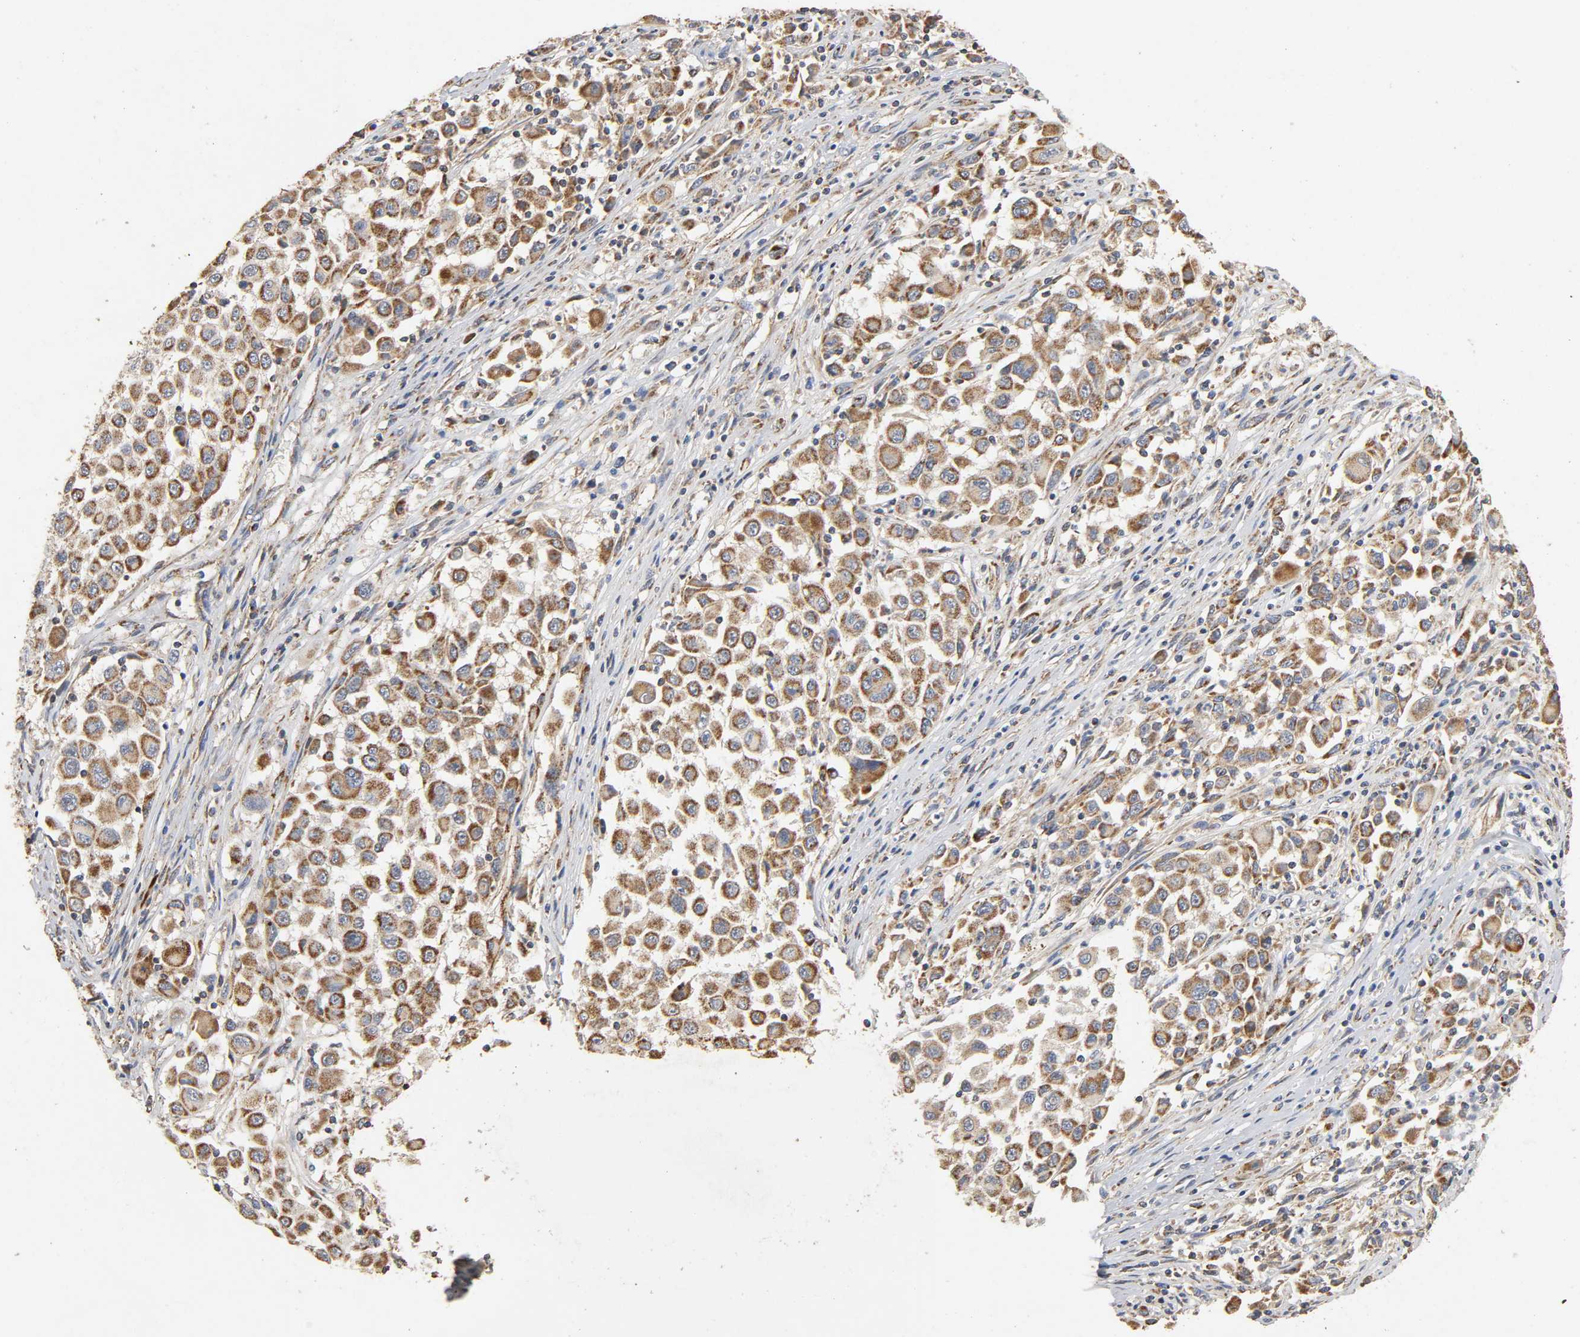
{"staining": {"intensity": "moderate", "quantity": ">75%", "location": "cytoplasmic/membranous"}, "tissue": "melanoma", "cell_type": "Tumor cells", "image_type": "cancer", "snomed": [{"axis": "morphology", "description": "Malignant melanoma, Metastatic site"}, {"axis": "topography", "description": "Lymph node"}], "caption": "Immunohistochemistry (IHC) micrograph of neoplastic tissue: melanoma stained using immunohistochemistry (IHC) exhibits medium levels of moderate protein expression localized specifically in the cytoplasmic/membranous of tumor cells, appearing as a cytoplasmic/membranous brown color.", "gene": "NDUFS3", "patient": {"sex": "male", "age": 61}}